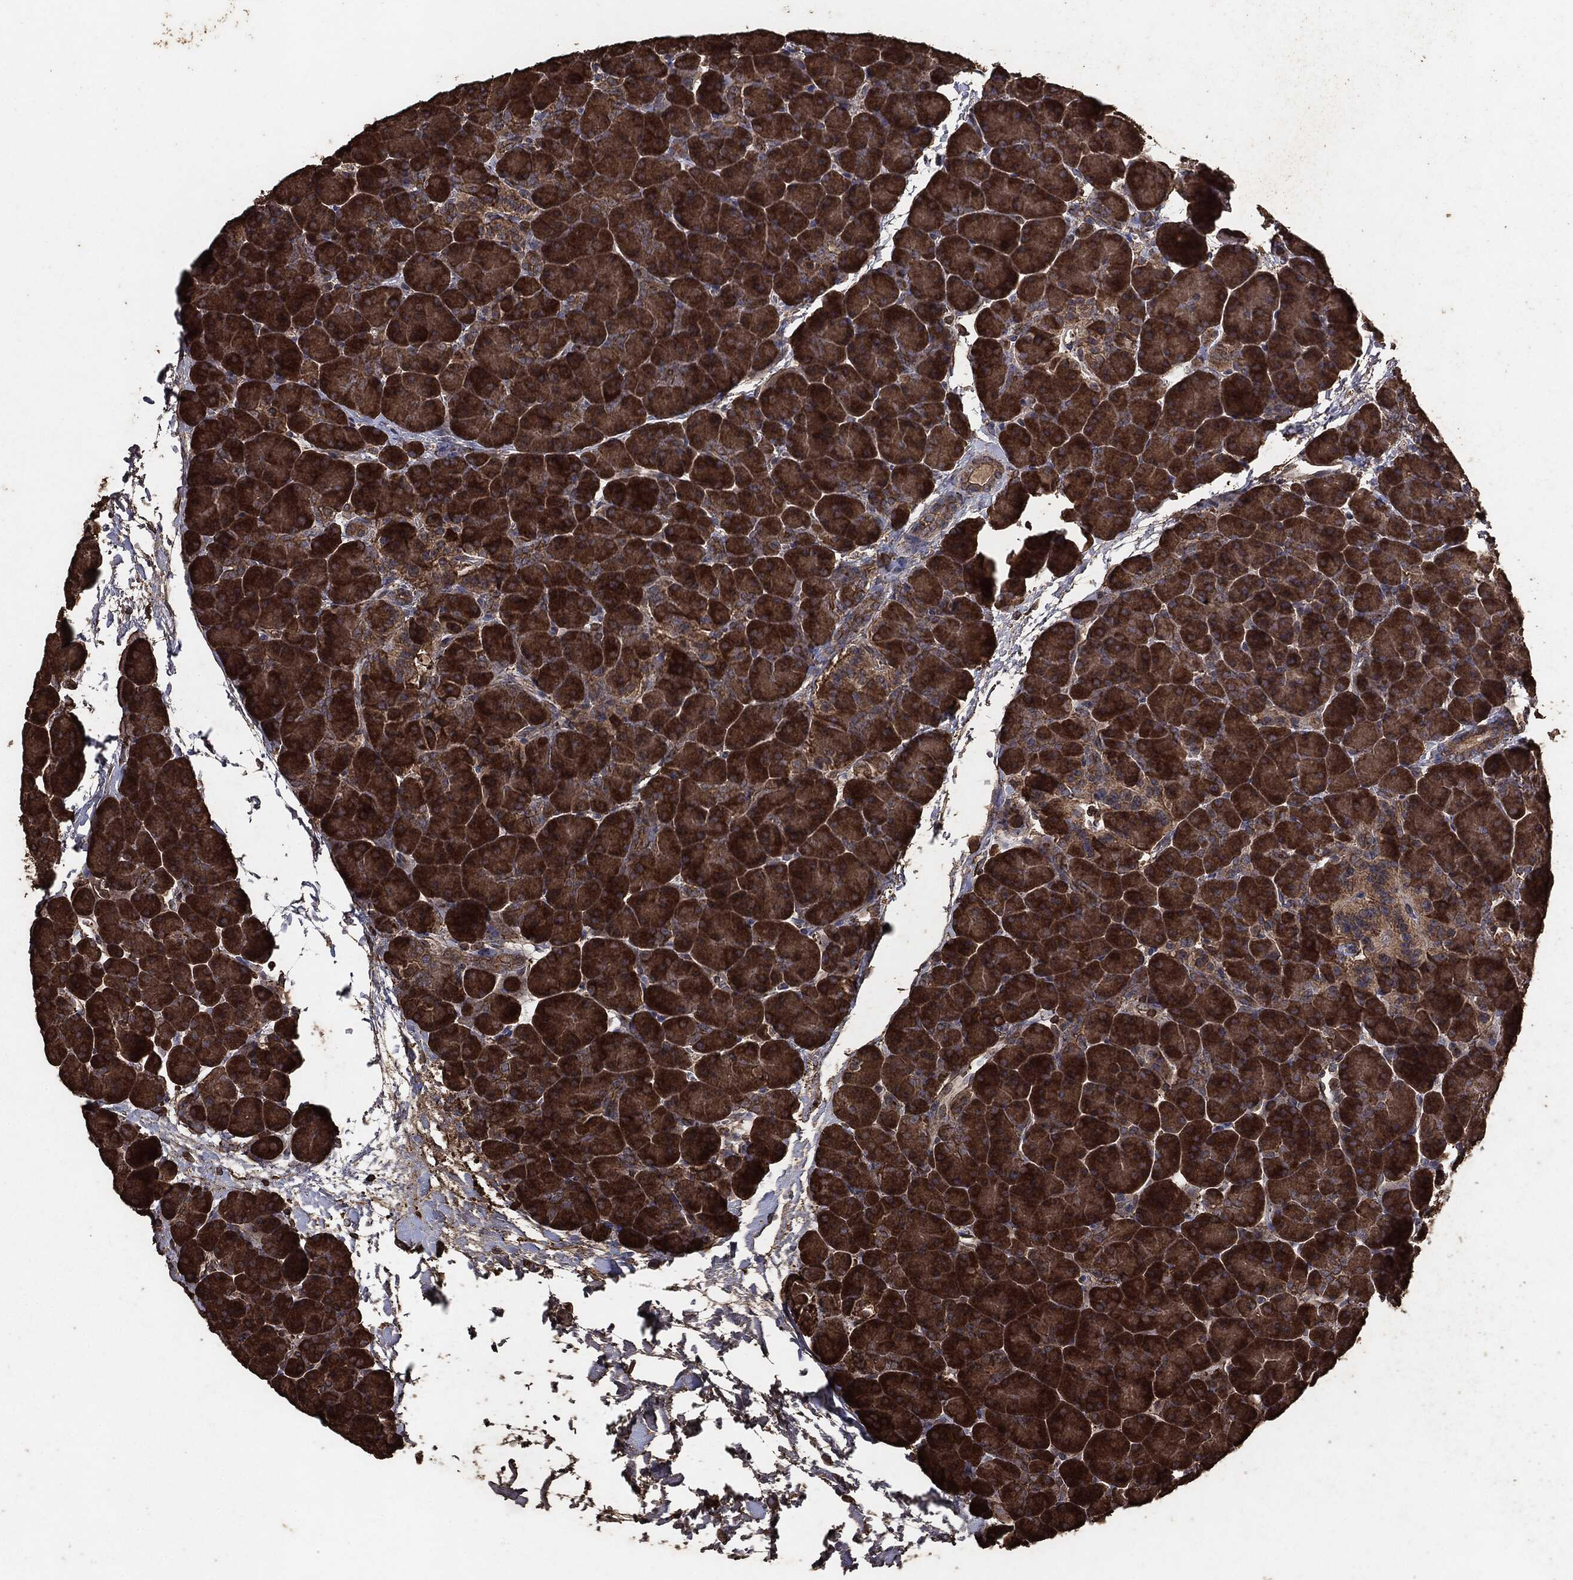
{"staining": {"intensity": "strong", "quantity": ">75%", "location": "cytoplasmic/membranous"}, "tissue": "pancreas", "cell_type": "Exocrine glandular cells", "image_type": "normal", "snomed": [{"axis": "morphology", "description": "Normal tissue, NOS"}, {"axis": "topography", "description": "Pancreas"}], "caption": "This micrograph shows unremarkable pancreas stained with immunohistochemistry (IHC) to label a protein in brown. The cytoplasmic/membranous of exocrine glandular cells show strong positivity for the protein. Nuclei are counter-stained blue.", "gene": "MTOR", "patient": {"sex": "female", "age": 44}}